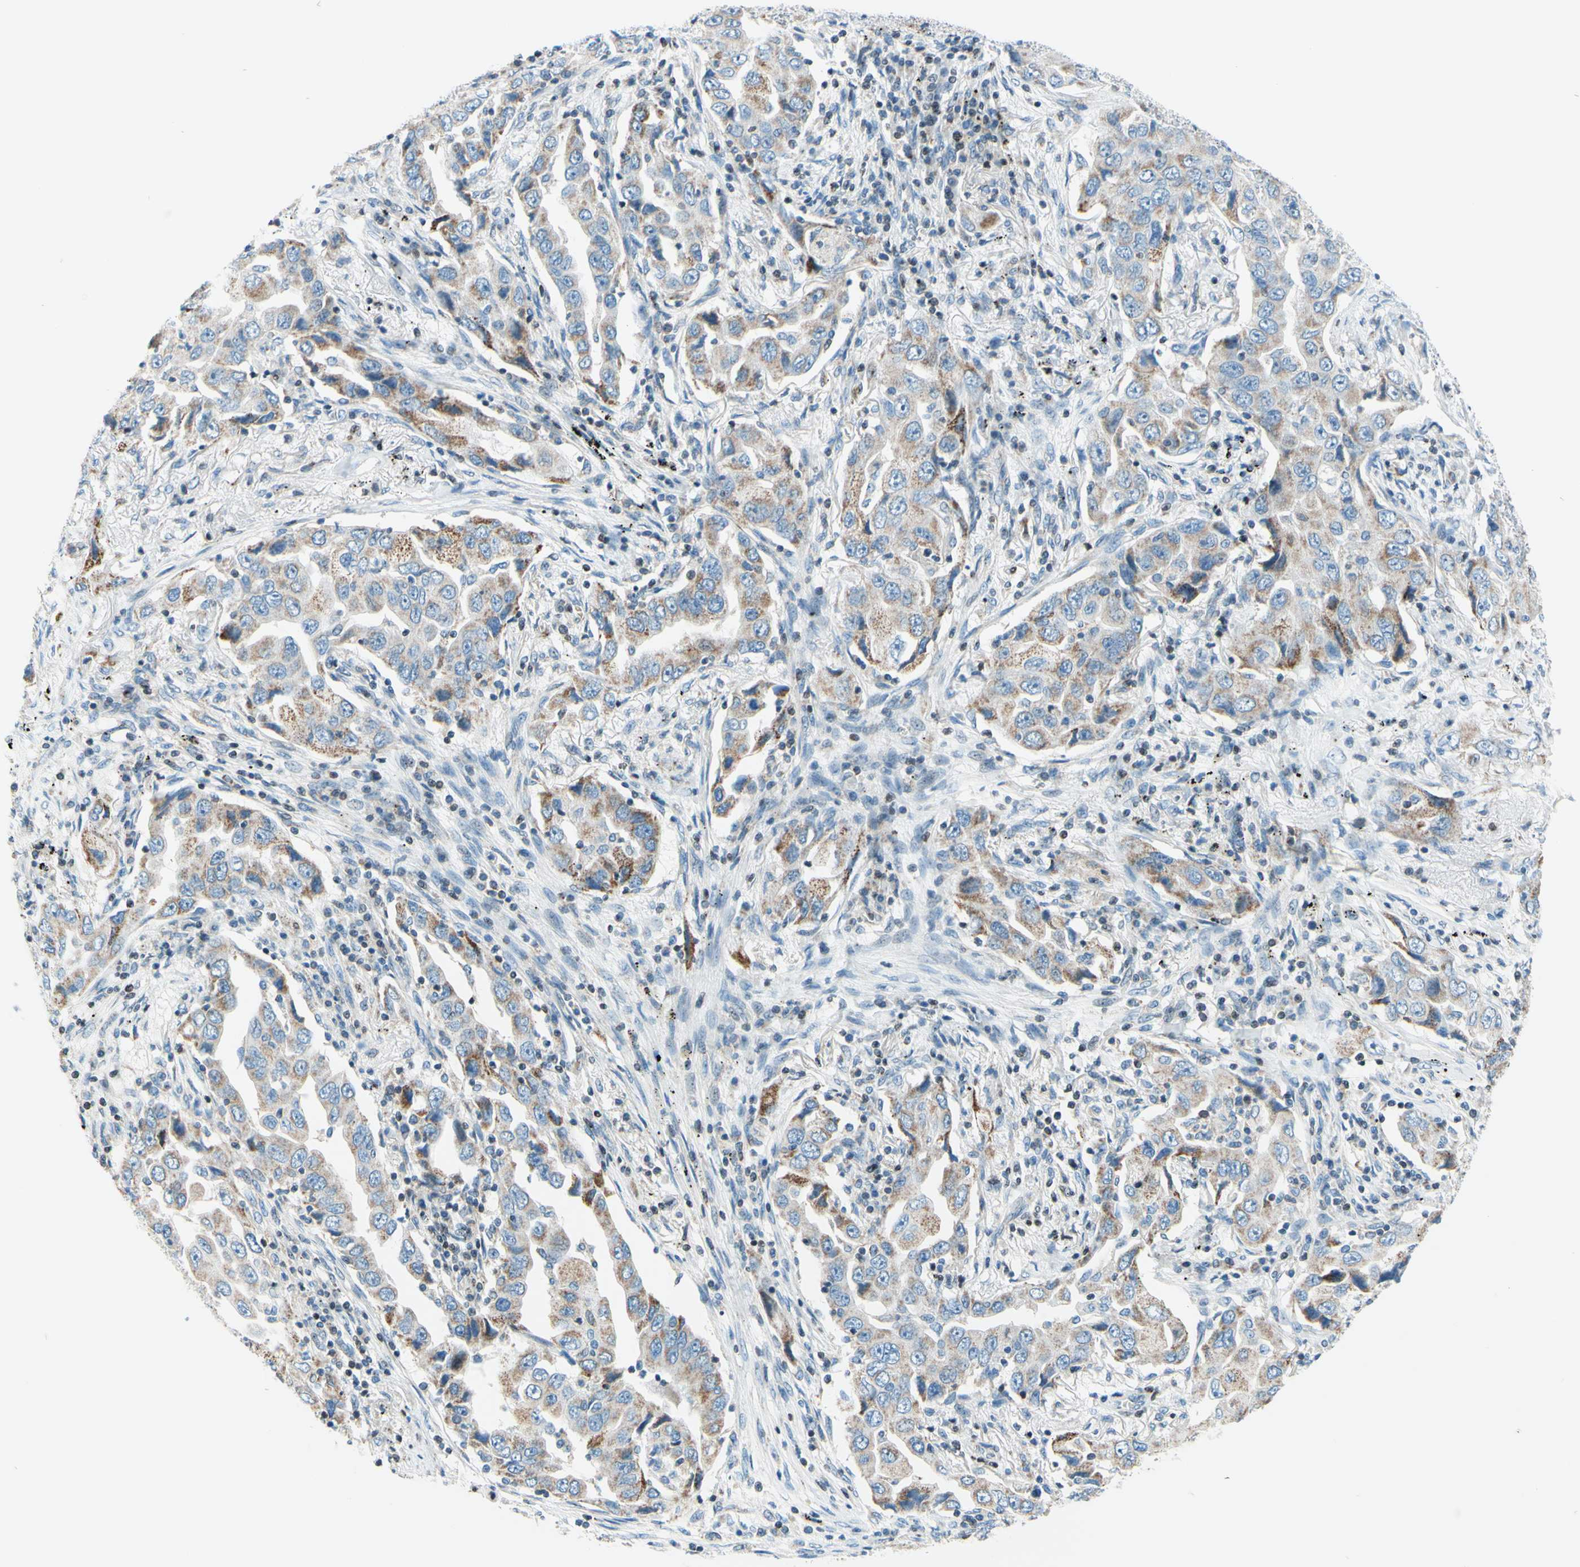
{"staining": {"intensity": "weak", "quantity": ">75%", "location": "cytoplasmic/membranous"}, "tissue": "lung cancer", "cell_type": "Tumor cells", "image_type": "cancer", "snomed": [{"axis": "morphology", "description": "Adenocarcinoma, NOS"}, {"axis": "topography", "description": "Lung"}], "caption": "Lung cancer (adenocarcinoma) stained for a protein (brown) shows weak cytoplasmic/membranous positive staining in about >75% of tumor cells.", "gene": "CBX7", "patient": {"sex": "female", "age": 65}}